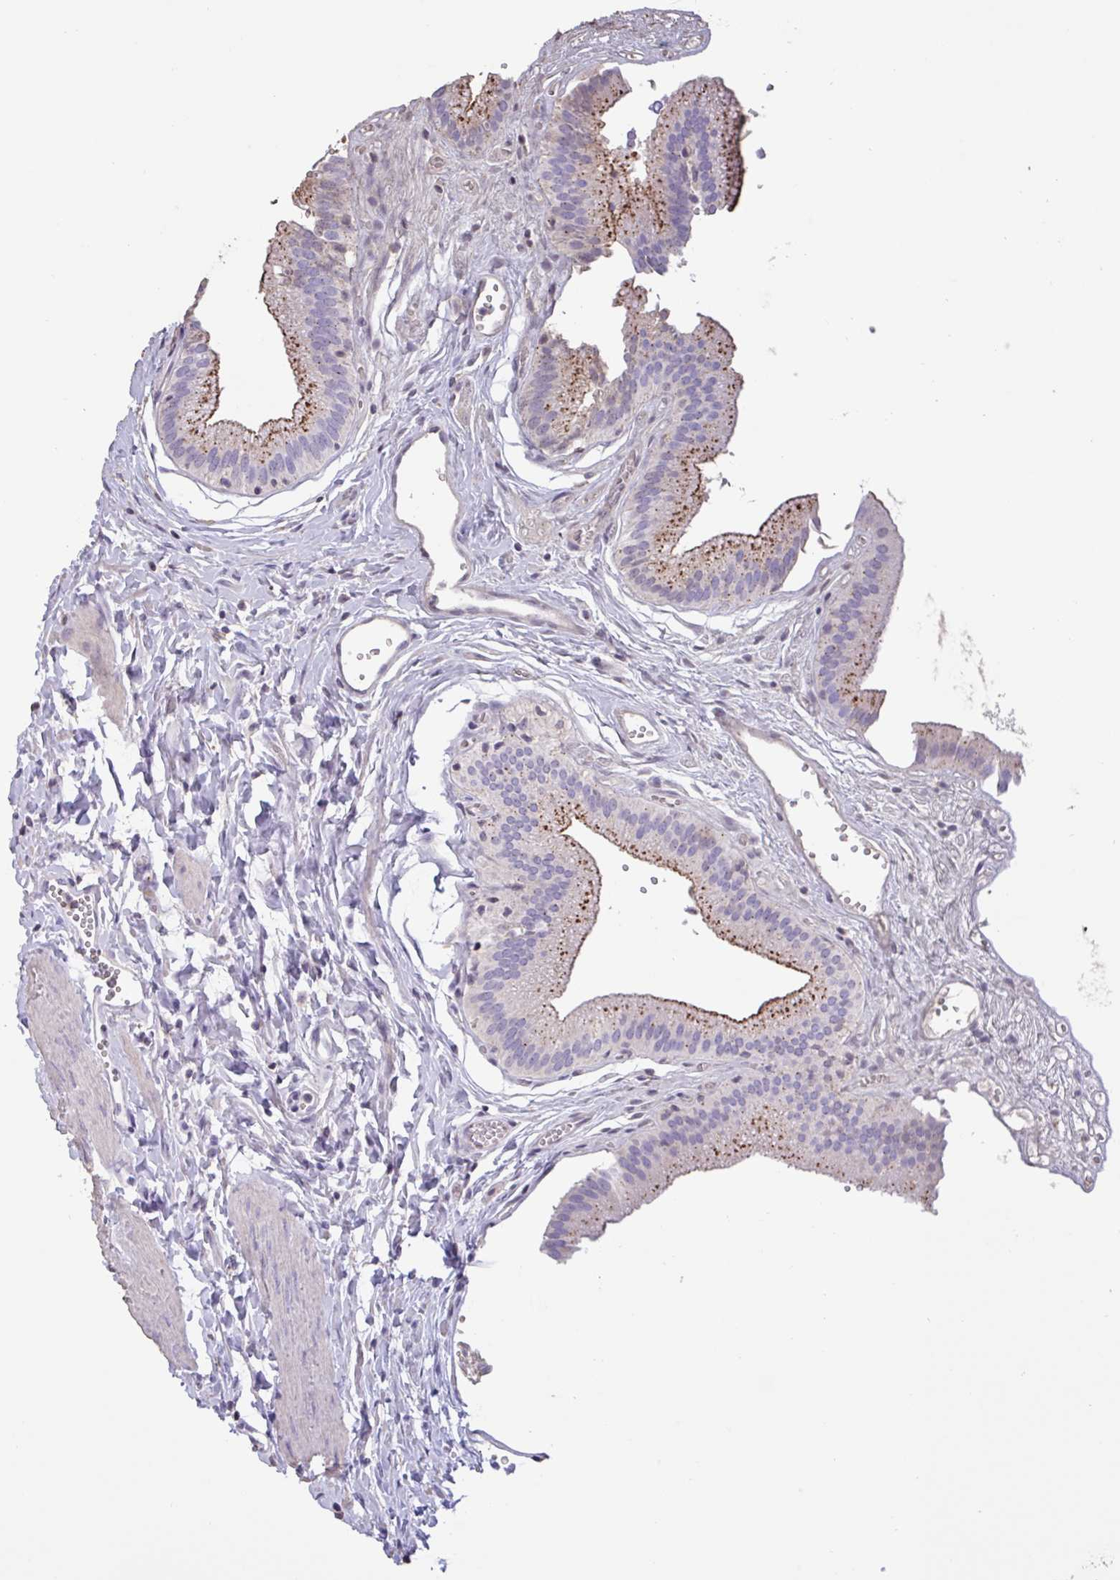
{"staining": {"intensity": "strong", "quantity": ">75%", "location": "cytoplasmic/membranous"}, "tissue": "gallbladder", "cell_type": "Glandular cells", "image_type": "normal", "snomed": [{"axis": "morphology", "description": "Normal tissue, NOS"}, {"axis": "topography", "description": "Gallbladder"}, {"axis": "topography", "description": "Peripheral nerve tissue"}], "caption": "Immunohistochemical staining of unremarkable gallbladder exhibits >75% levels of strong cytoplasmic/membranous protein positivity in approximately >75% of glandular cells. The staining was performed using DAB (3,3'-diaminobenzidine) to visualize the protein expression in brown, while the nuclei were stained in blue with hematoxylin (Magnification: 20x).", "gene": "CHMP5", "patient": {"sex": "male", "age": 17}}